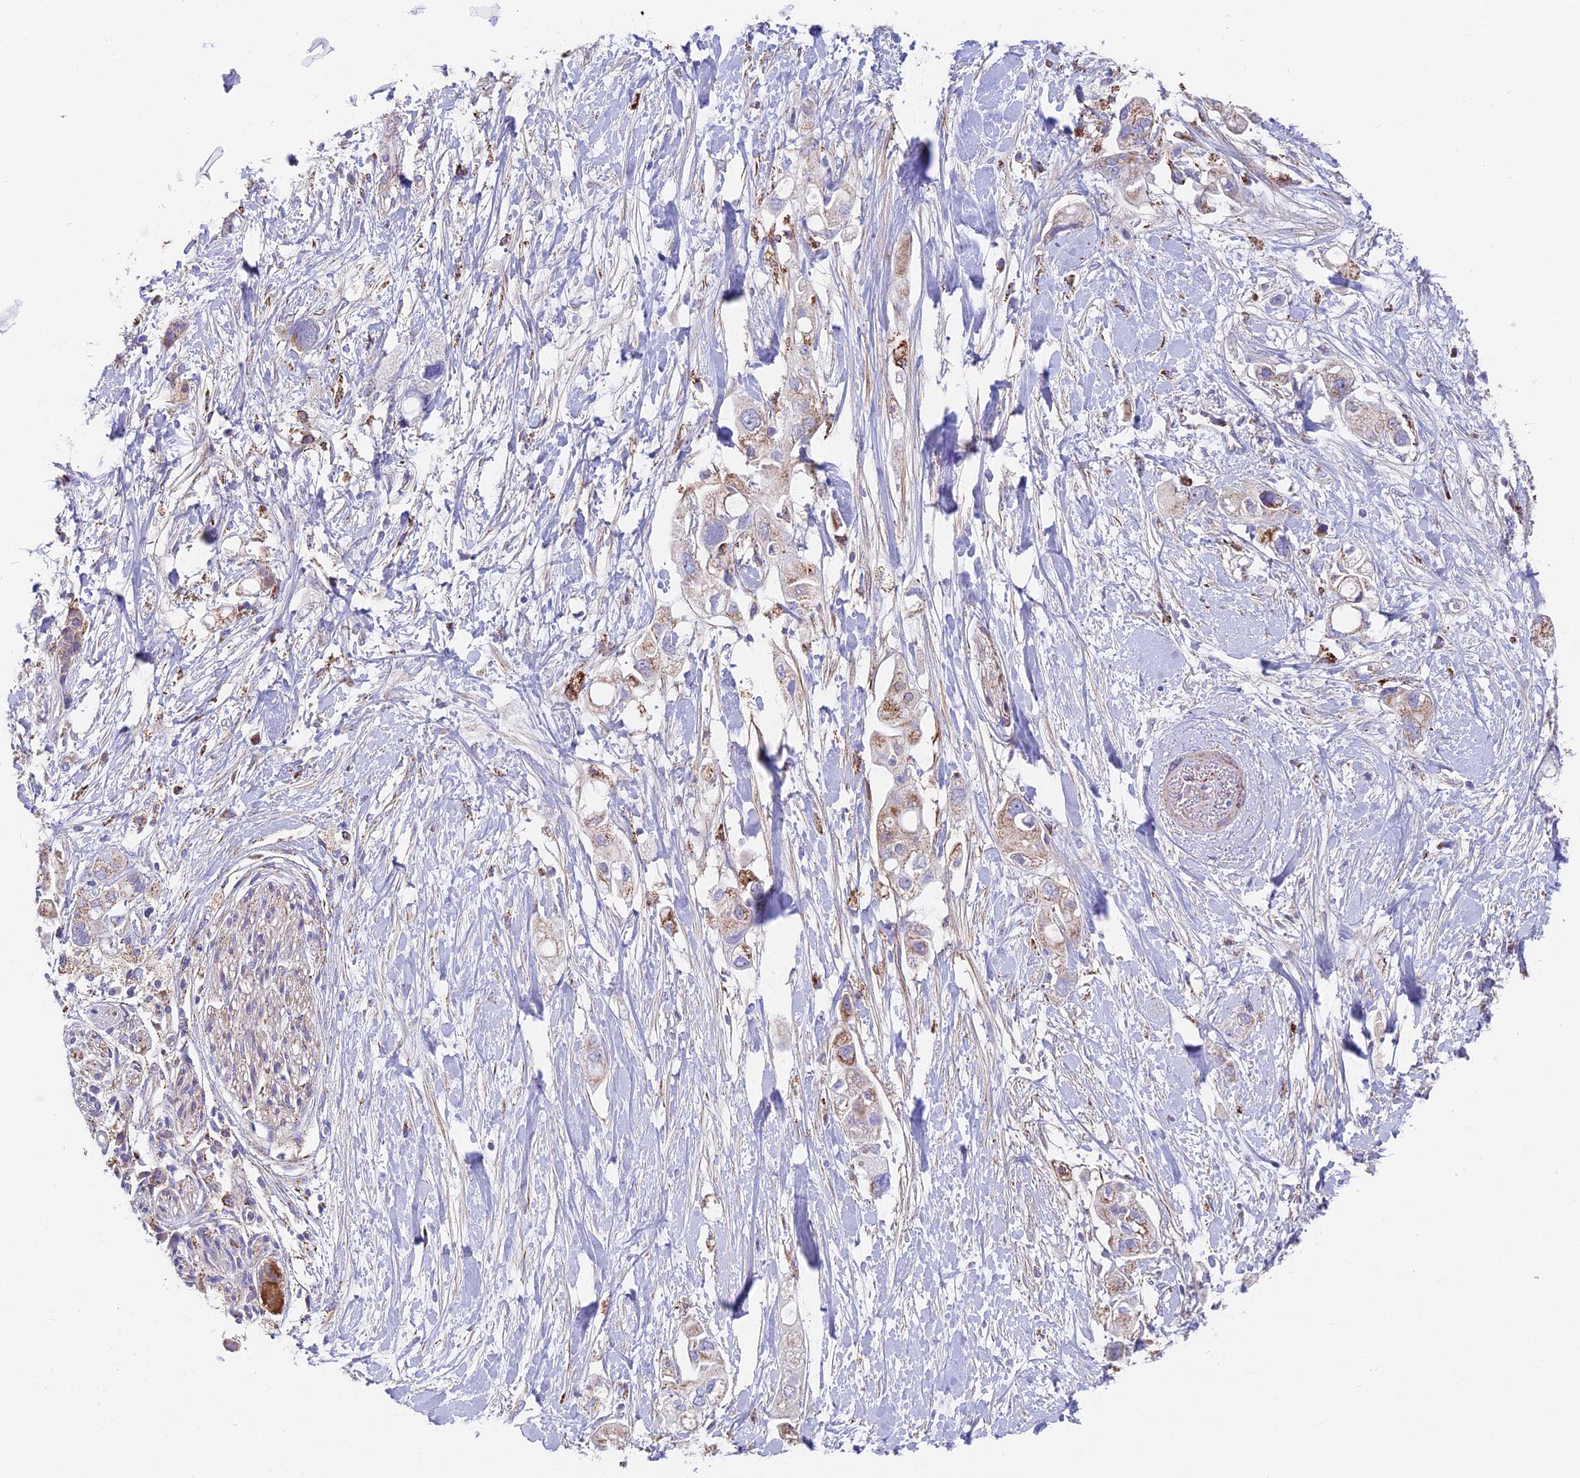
{"staining": {"intensity": "moderate", "quantity": "<25%", "location": "cytoplasmic/membranous"}, "tissue": "pancreatic cancer", "cell_type": "Tumor cells", "image_type": "cancer", "snomed": [{"axis": "morphology", "description": "Adenocarcinoma, NOS"}, {"axis": "topography", "description": "Pancreas"}], "caption": "Adenocarcinoma (pancreatic) stained for a protein reveals moderate cytoplasmic/membranous positivity in tumor cells. (Stains: DAB in brown, nuclei in blue, Microscopy: brightfield microscopy at high magnification).", "gene": "TIGD6", "patient": {"sex": "female", "age": 56}}